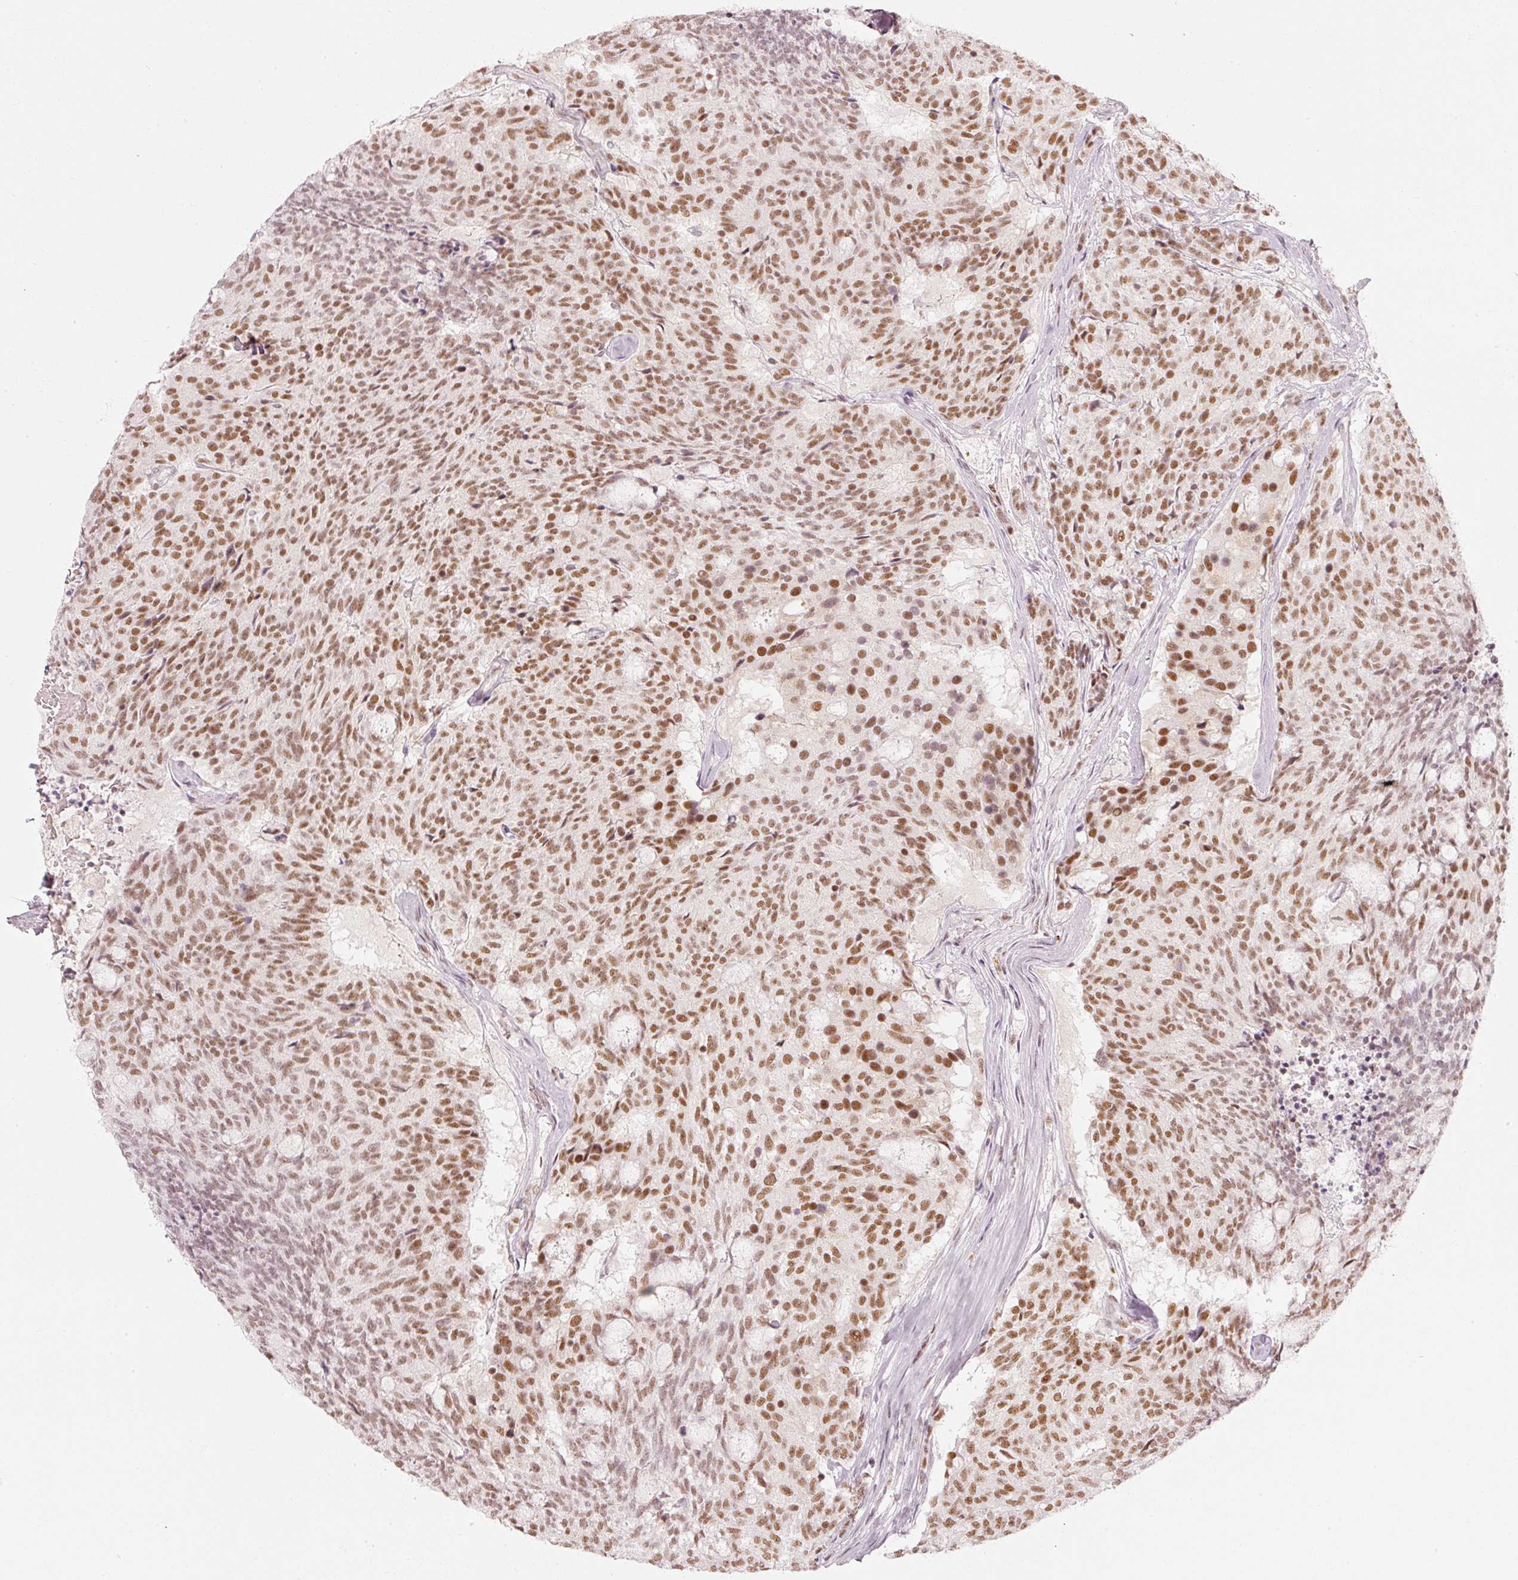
{"staining": {"intensity": "moderate", "quantity": ">75%", "location": "nuclear"}, "tissue": "carcinoid", "cell_type": "Tumor cells", "image_type": "cancer", "snomed": [{"axis": "morphology", "description": "Carcinoid, malignant, NOS"}, {"axis": "topography", "description": "Pancreas"}], "caption": "Brown immunohistochemical staining in human carcinoid exhibits moderate nuclear staining in about >75% of tumor cells.", "gene": "PPP1R10", "patient": {"sex": "female", "age": 54}}